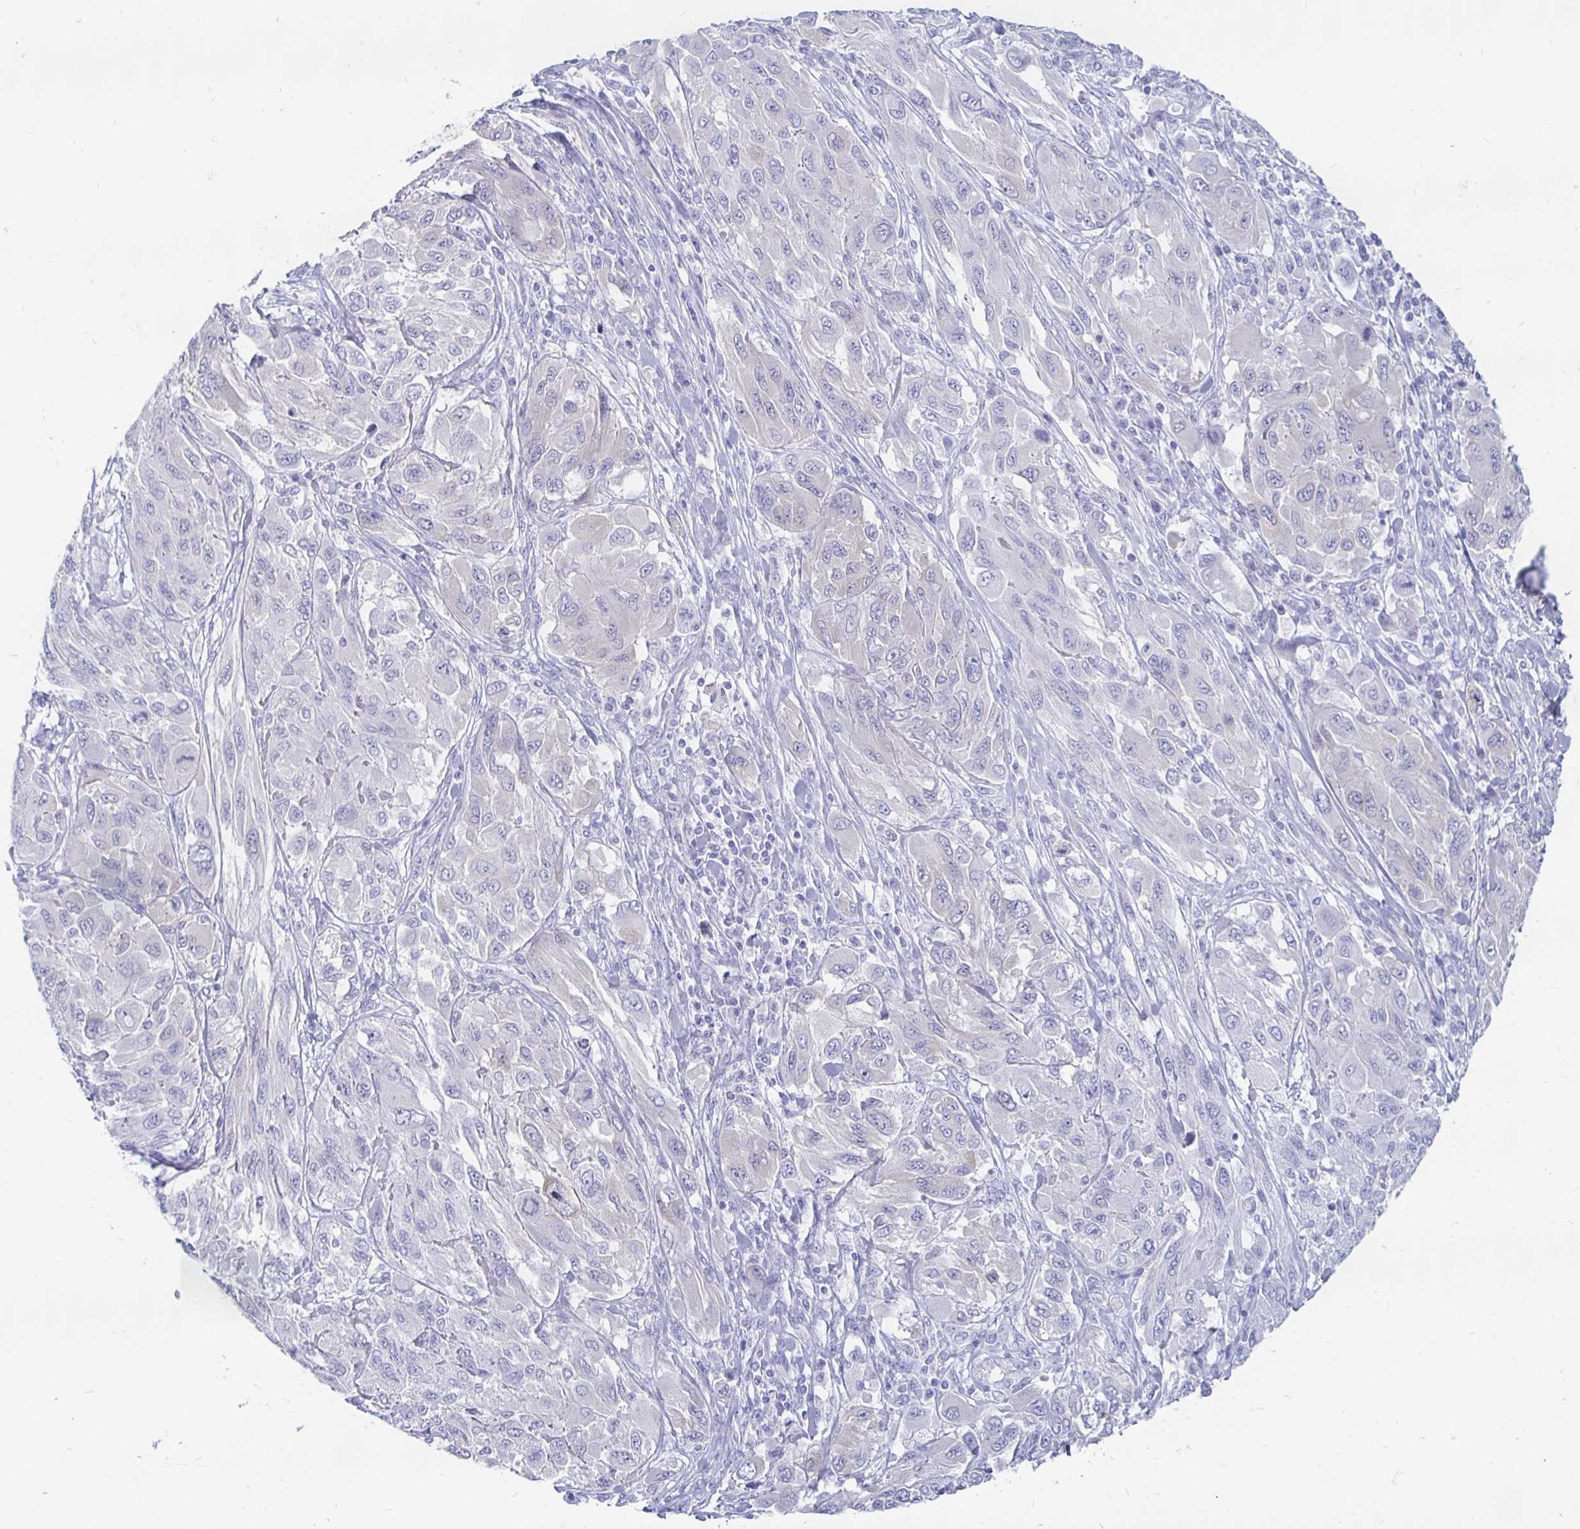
{"staining": {"intensity": "negative", "quantity": "none", "location": "none"}, "tissue": "melanoma", "cell_type": "Tumor cells", "image_type": "cancer", "snomed": [{"axis": "morphology", "description": "Malignant melanoma, NOS"}, {"axis": "topography", "description": "Skin"}], "caption": "IHC image of neoplastic tissue: malignant melanoma stained with DAB demonstrates no significant protein staining in tumor cells. The staining was performed using DAB (3,3'-diaminobenzidine) to visualize the protein expression in brown, while the nuclei were stained in blue with hematoxylin (Magnification: 20x).", "gene": "PEG10", "patient": {"sex": "female", "age": 91}}